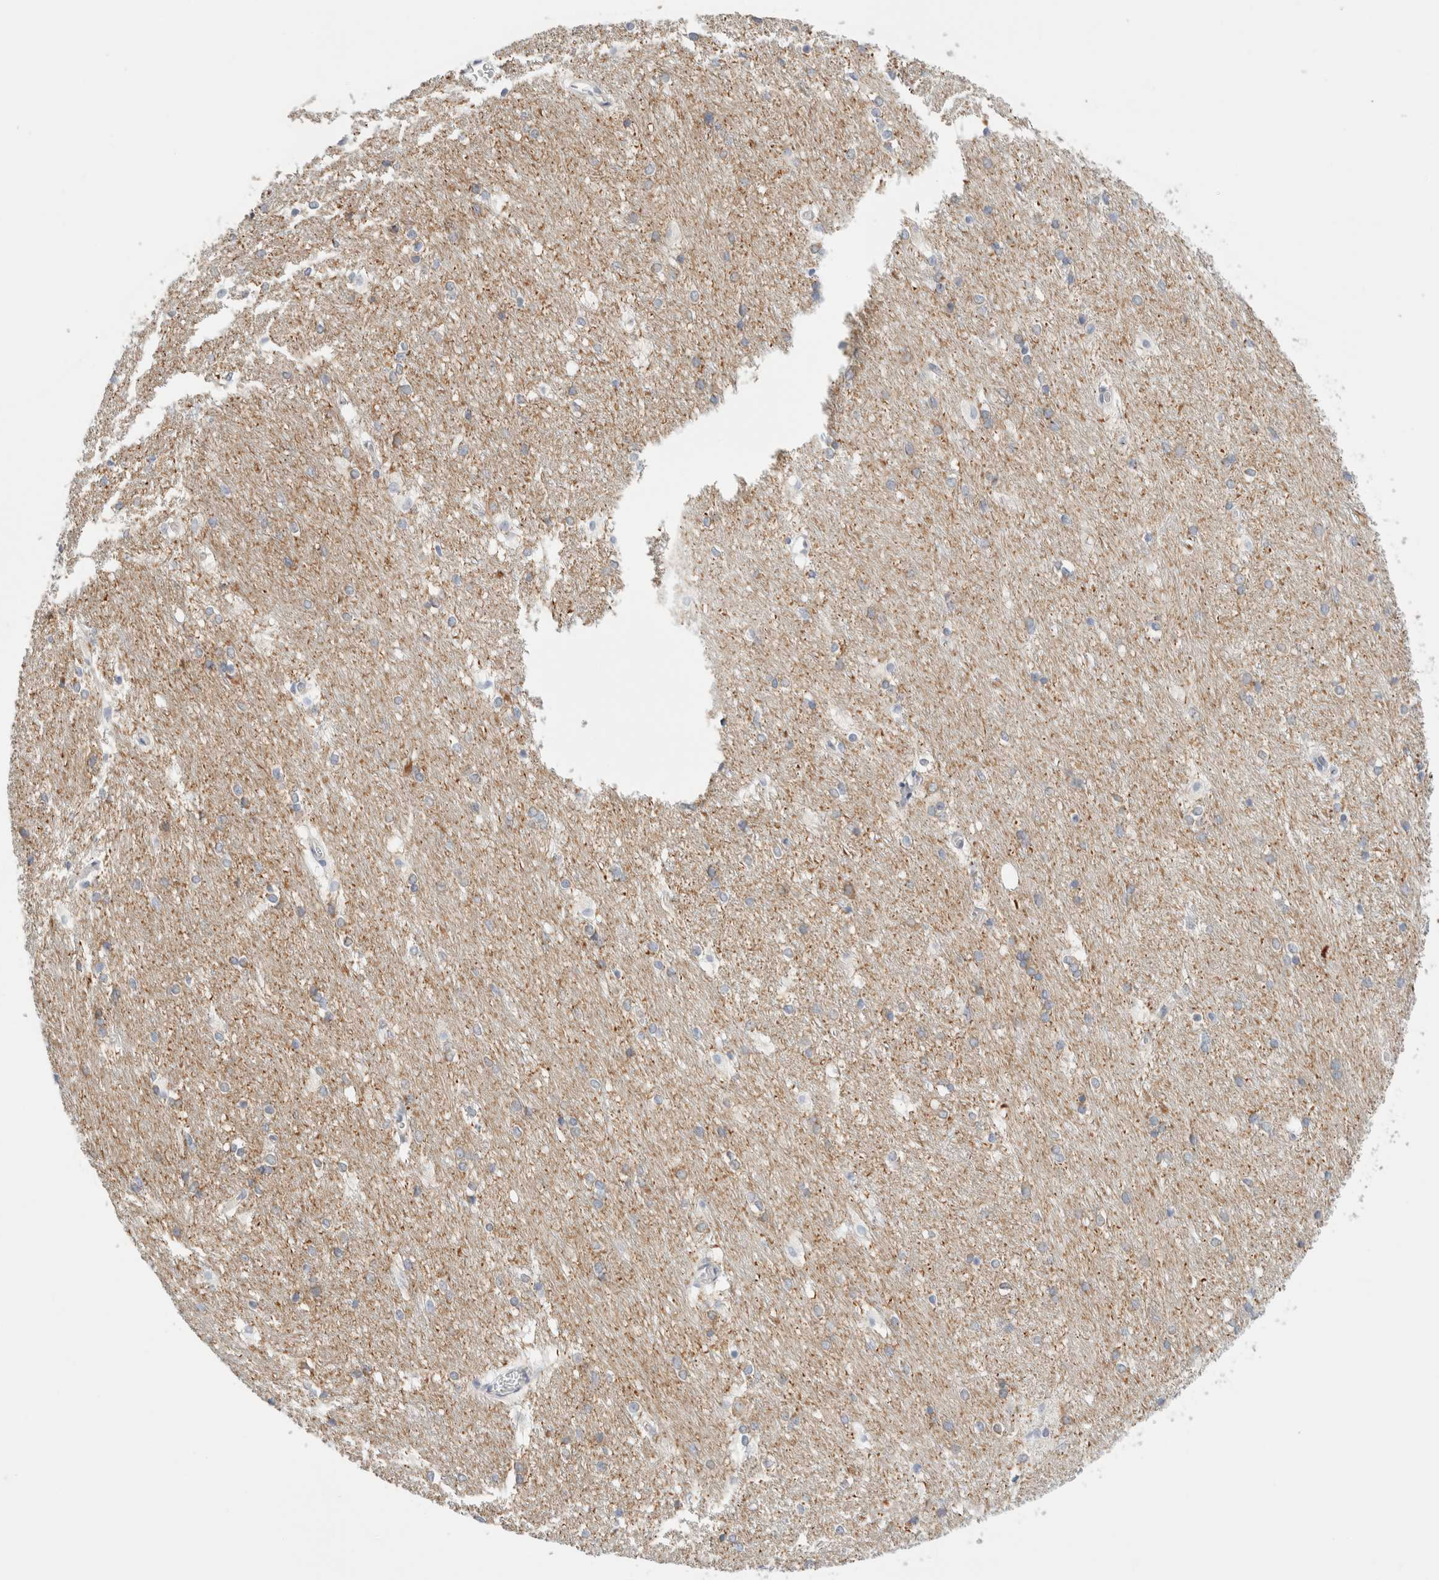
{"staining": {"intensity": "moderate", "quantity": "<25%", "location": "cytoplasmic/membranous"}, "tissue": "caudate", "cell_type": "Glial cells", "image_type": "normal", "snomed": [{"axis": "morphology", "description": "Normal tissue, NOS"}, {"axis": "topography", "description": "Lateral ventricle wall"}], "caption": "Human caudate stained with a brown dye displays moderate cytoplasmic/membranous positive staining in approximately <25% of glial cells.", "gene": "GADD45G", "patient": {"sex": "female", "age": 19}}